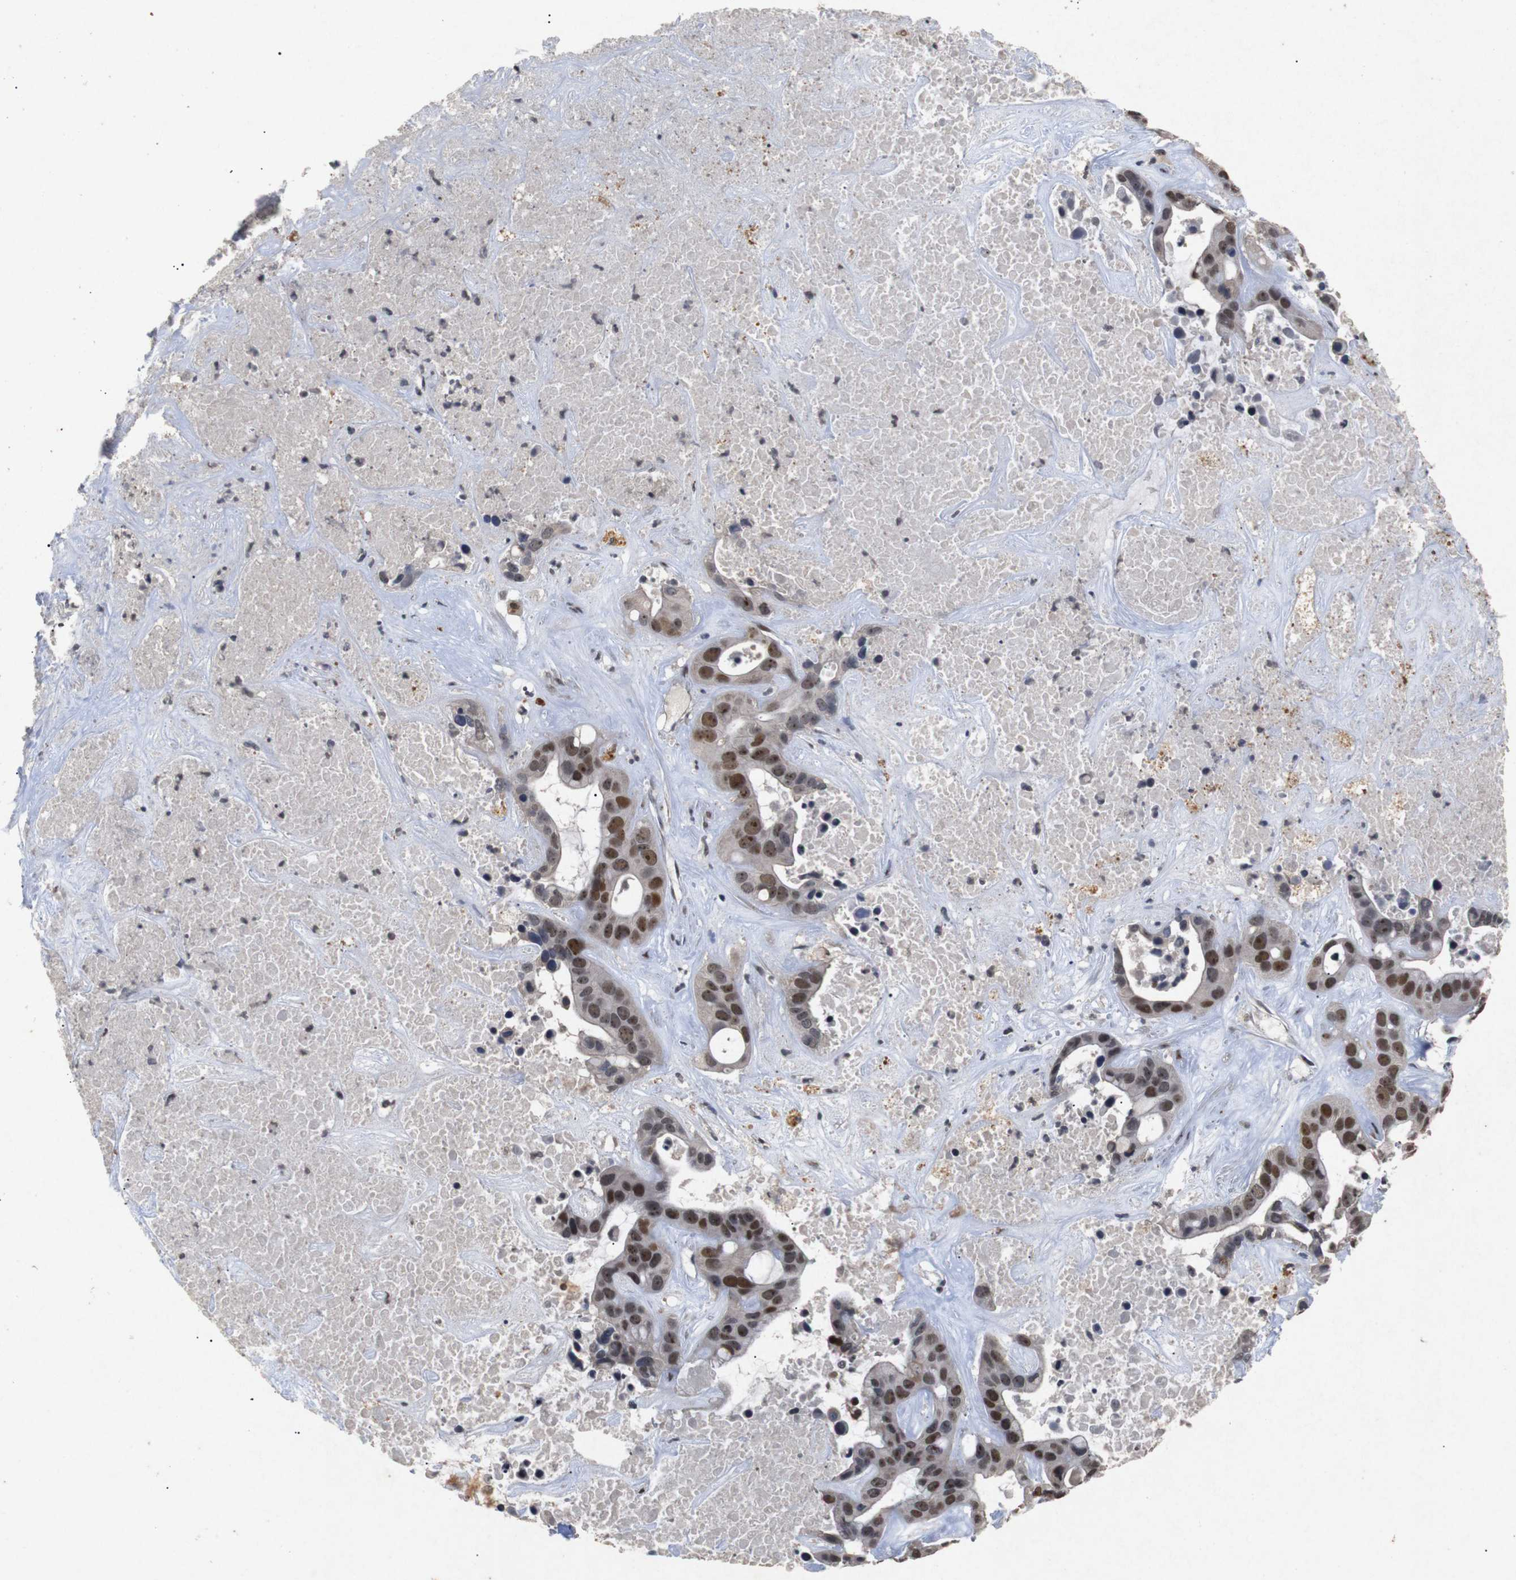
{"staining": {"intensity": "strong", "quantity": ">75%", "location": "nuclear"}, "tissue": "liver cancer", "cell_type": "Tumor cells", "image_type": "cancer", "snomed": [{"axis": "morphology", "description": "Cholangiocarcinoma"}, {"axis": "topography", "description": "Liver"}], "caption": "DAB (3,3'-diaminobenzidine) immunohistochemical staining of human cholangiocarcinoma (liver) demonstrates strong nuclear protein expression in about >75% of tumor cells.", "gene": "PARN", "patient": {"sex": "female", "age": 65}}